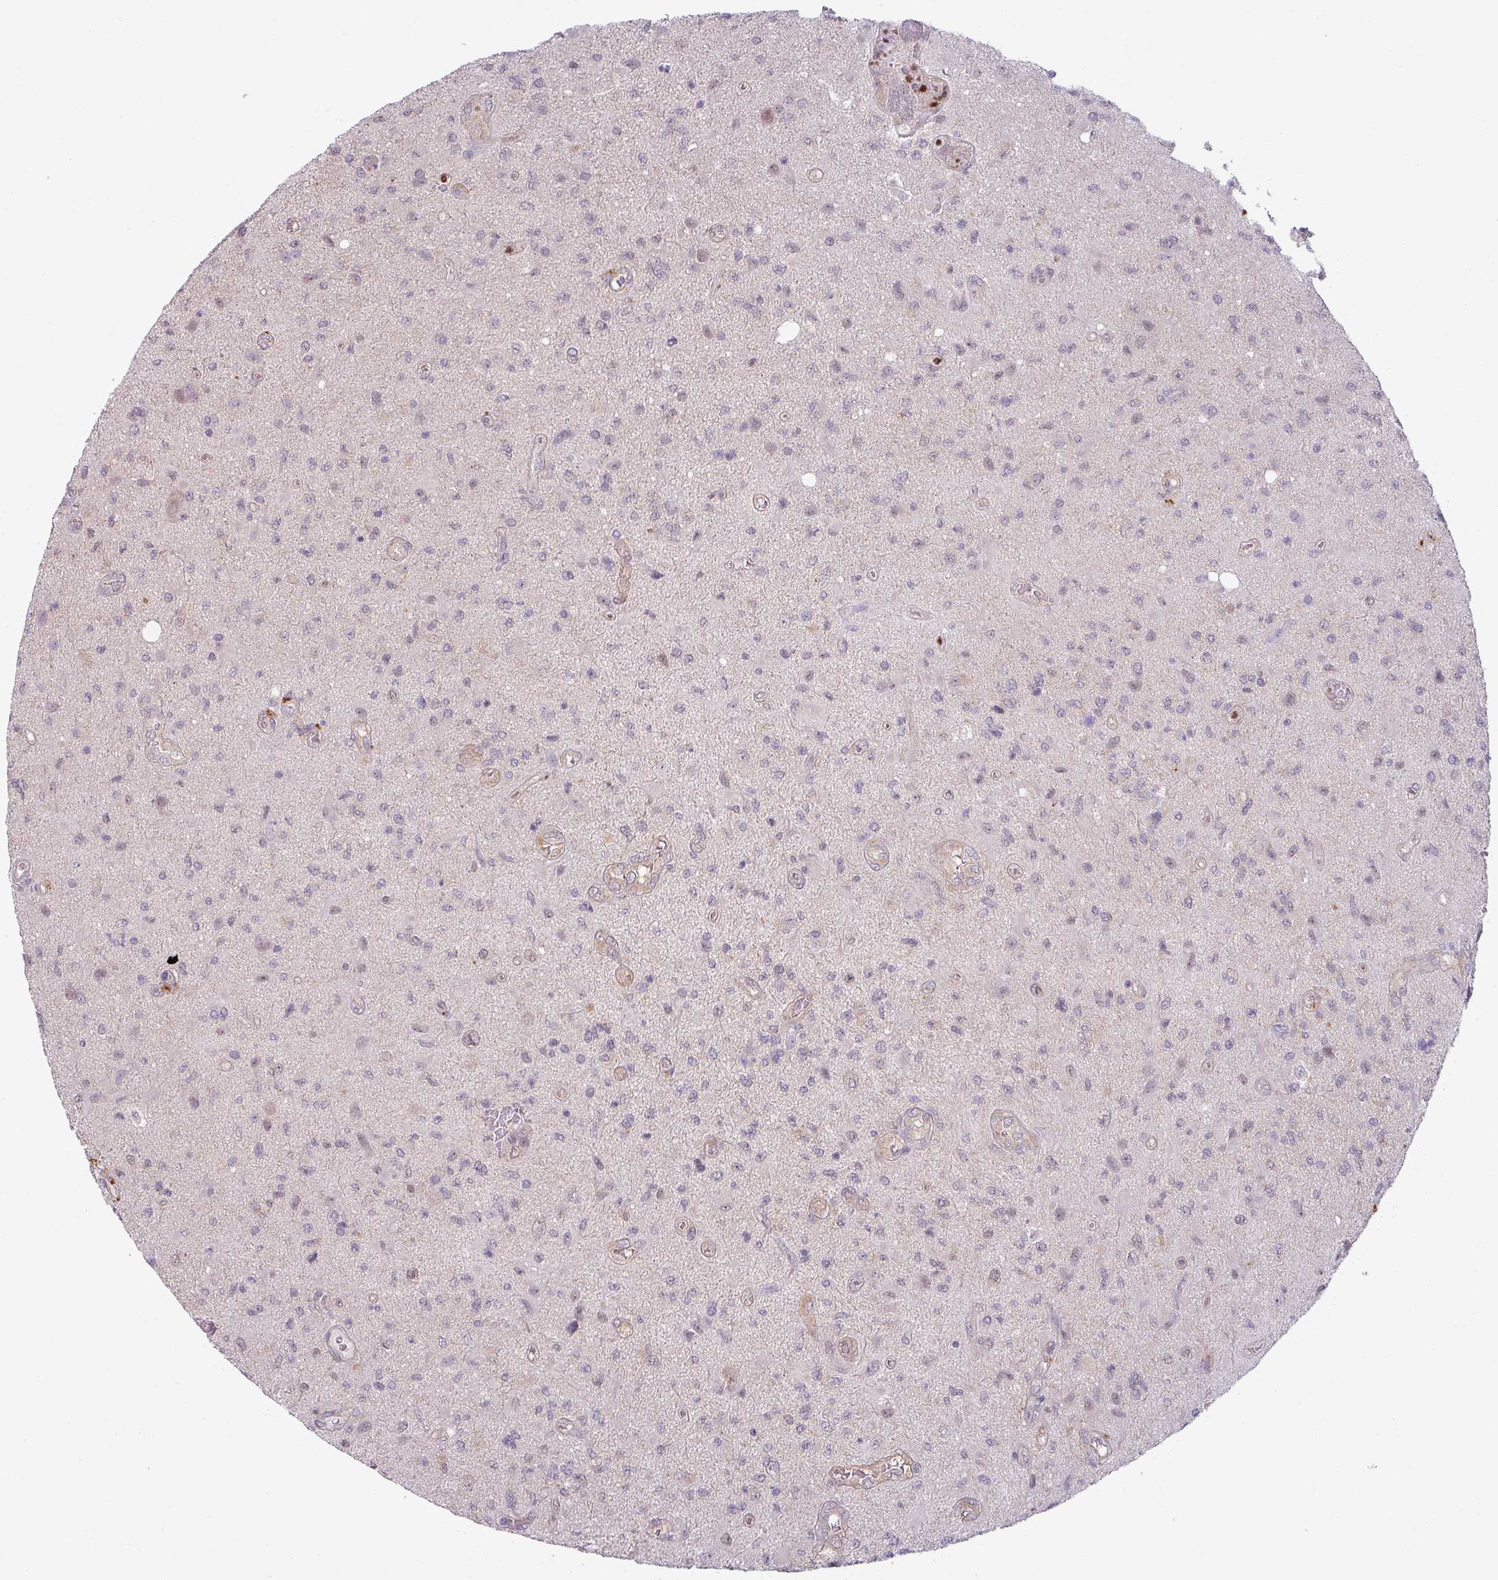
{"staining": {"intensity": "weak", "quantity": "<25%", "location": "nuclear"}, "tissue": "glioma", "cell_type": "Tumor cells", "image_type": "cancer", "snomed": [{"axis": "morphology", "description": "Glioma, malignant, High grade"}, {"axis": "topography", "description": "Brain"}], "caption": "IHC image of neoplastic tissue: malignant high-grade glioma stained with DAB displays no significant protein staining in tumor cells.", "gene": "CCDC144A", "patient": {"sex": "male", "age": 67}}